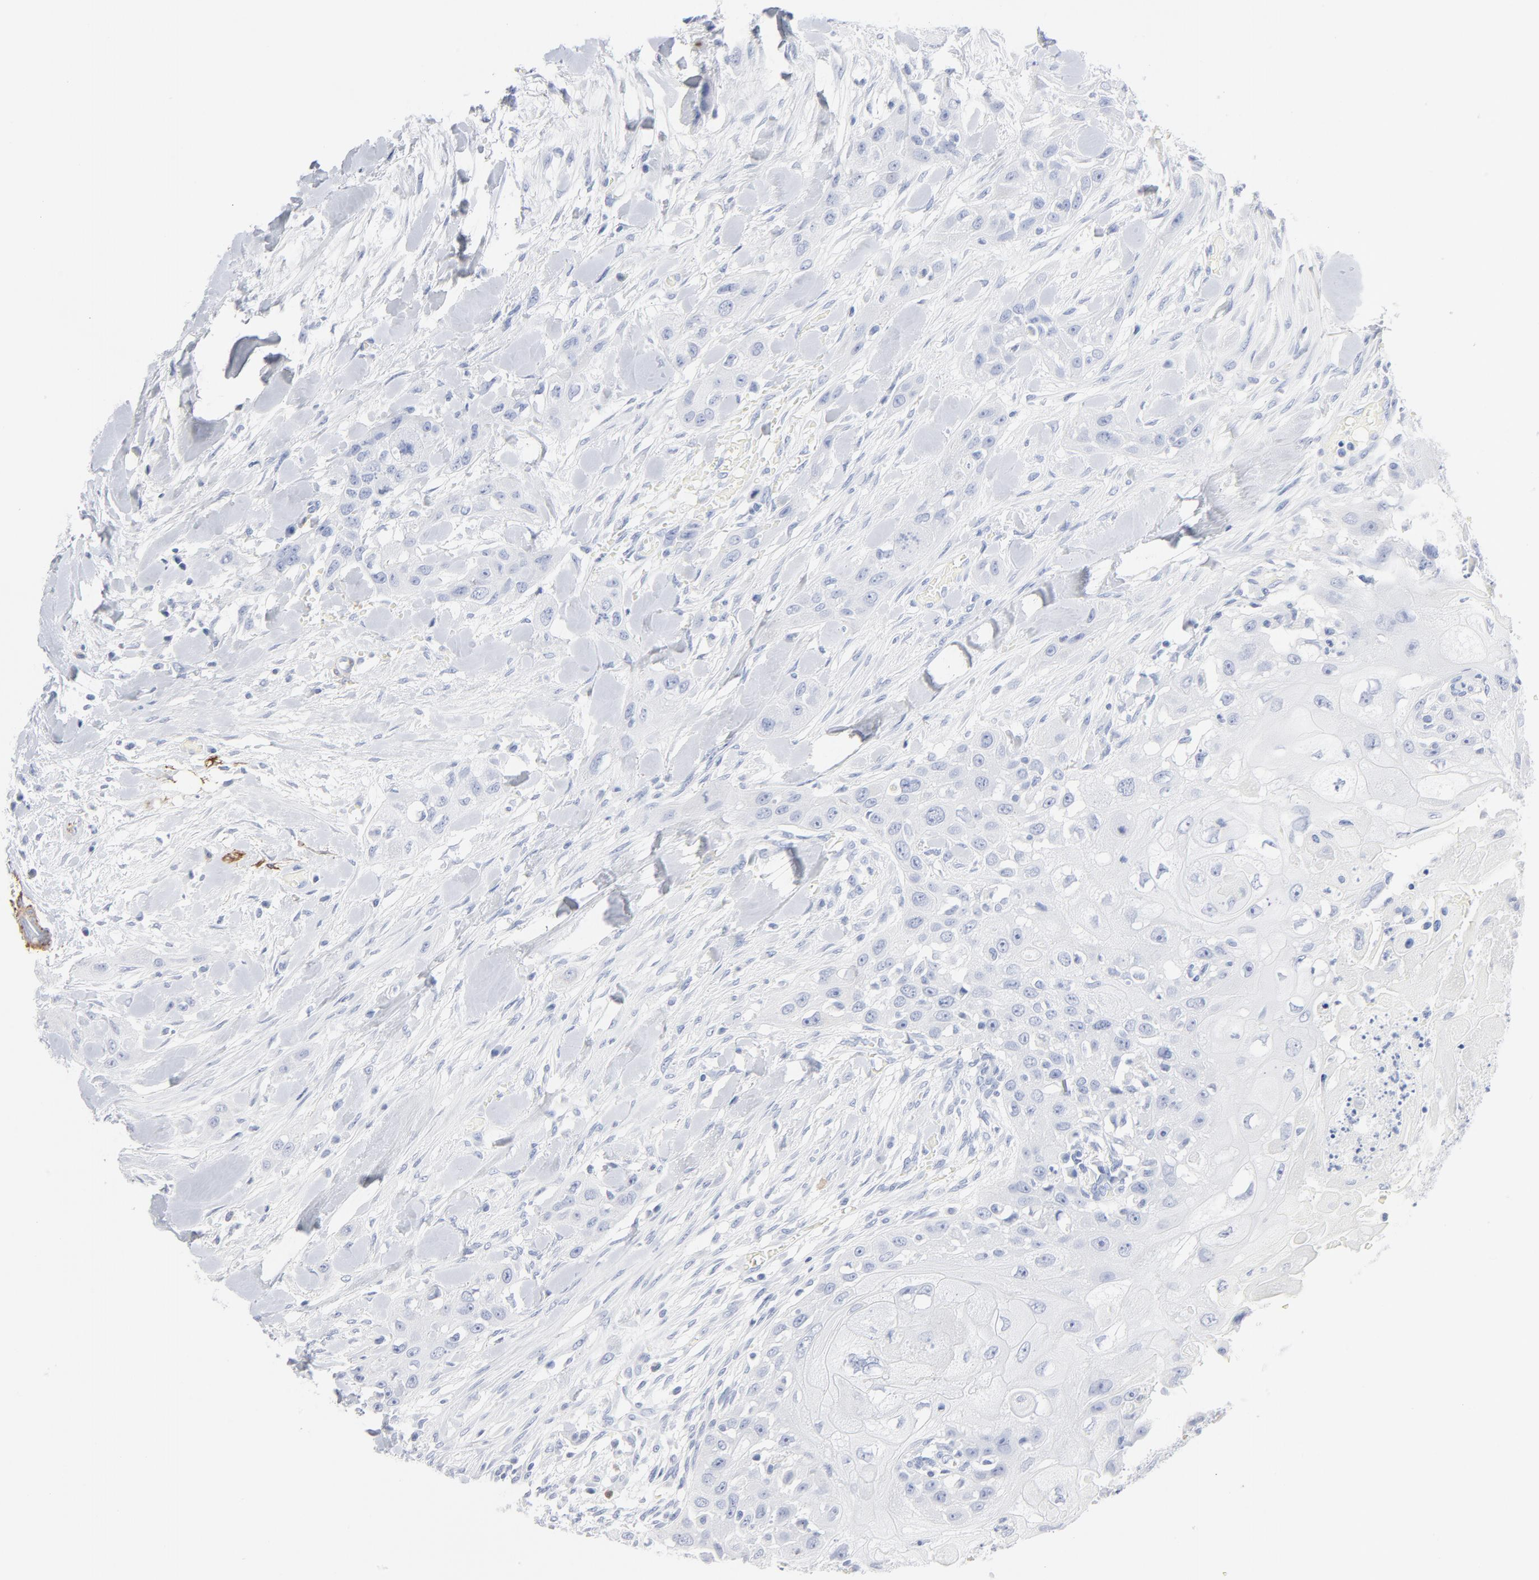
{"staining": {"intensity": "negative", "quantity": "none", "location": "none"}, "tissue": "head and neck cancer", "cell_type": "Tumor cells", "image_type": "cancer", "snomed": [{"axis": "morphology", "description": "Neoplasm, malignant, NOS"}, {"axis": "topography", "description": "Salivary gland"}, {"axis": "topography", "description": "Head-Neck"}], "caption": "A high-resolution image shows IHC staining of head and neck cancer (neoplasm (malignant)), which displays no significant positivity in tumor cells.", "gene": "AGTR1", "patient": {"sex": "male", "age": 43}}